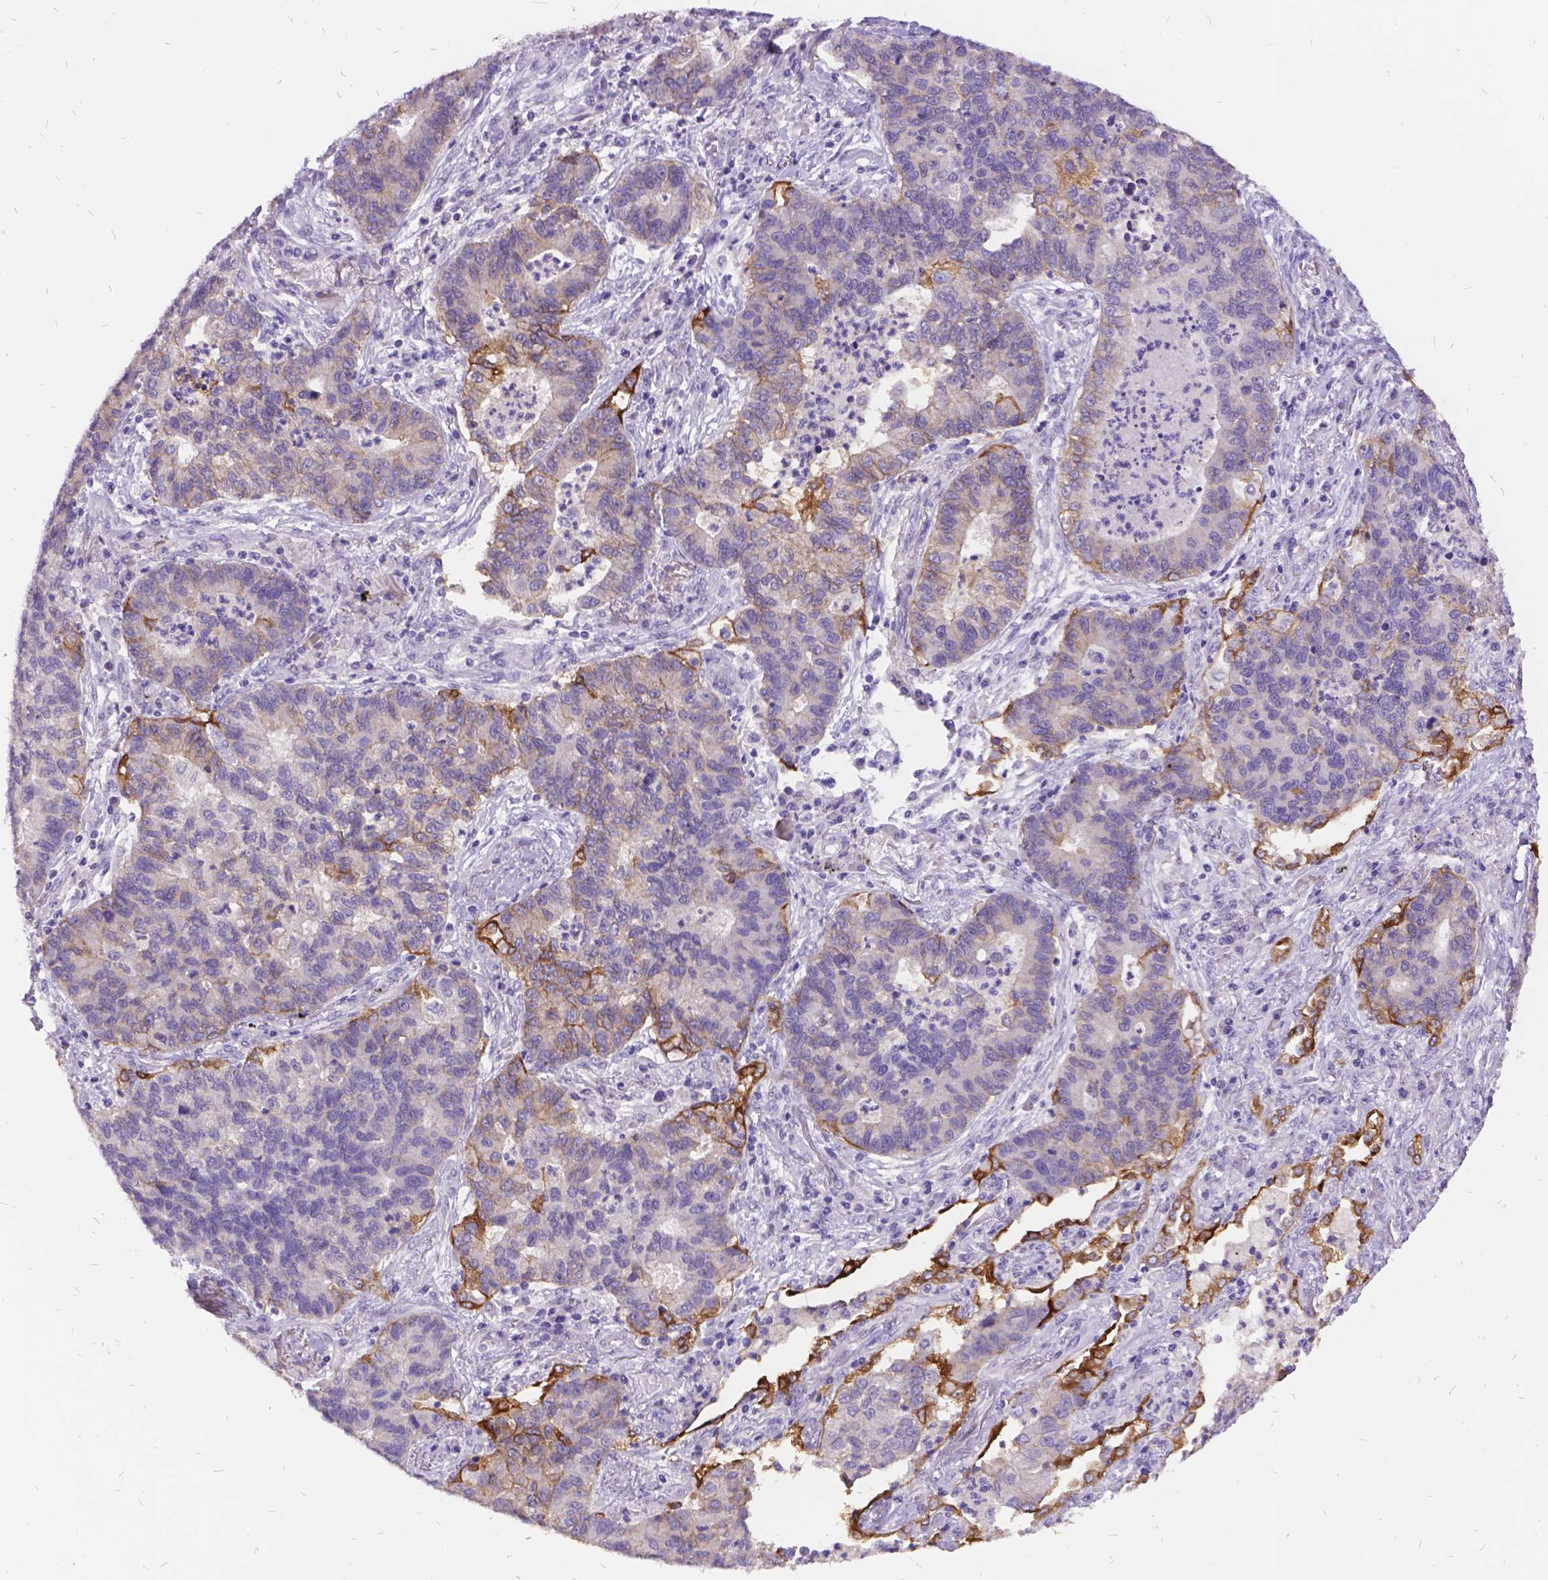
{"staining": {"intensity": "moderate", "quantity": "<25%", "location": "cytoplasmic/membranous"}, "tissue": "lung cancer", "cell_type": "Tumor cells", "image_type": "cancer", "snomed": [{"axis": "morphology", "description": "Adenocarcinoma, NOS"}, {"axis": "topography", "description": "Lung"}], "caption": "Immunohistochemical staining of adenocarcinoma (lung) exhibits low levels of moderate cytoplasmic/membranous protein positivity in about <25% of tumor cells.", "gene": "ITGB6", "patient": {"sex": "female", "age": 57}}